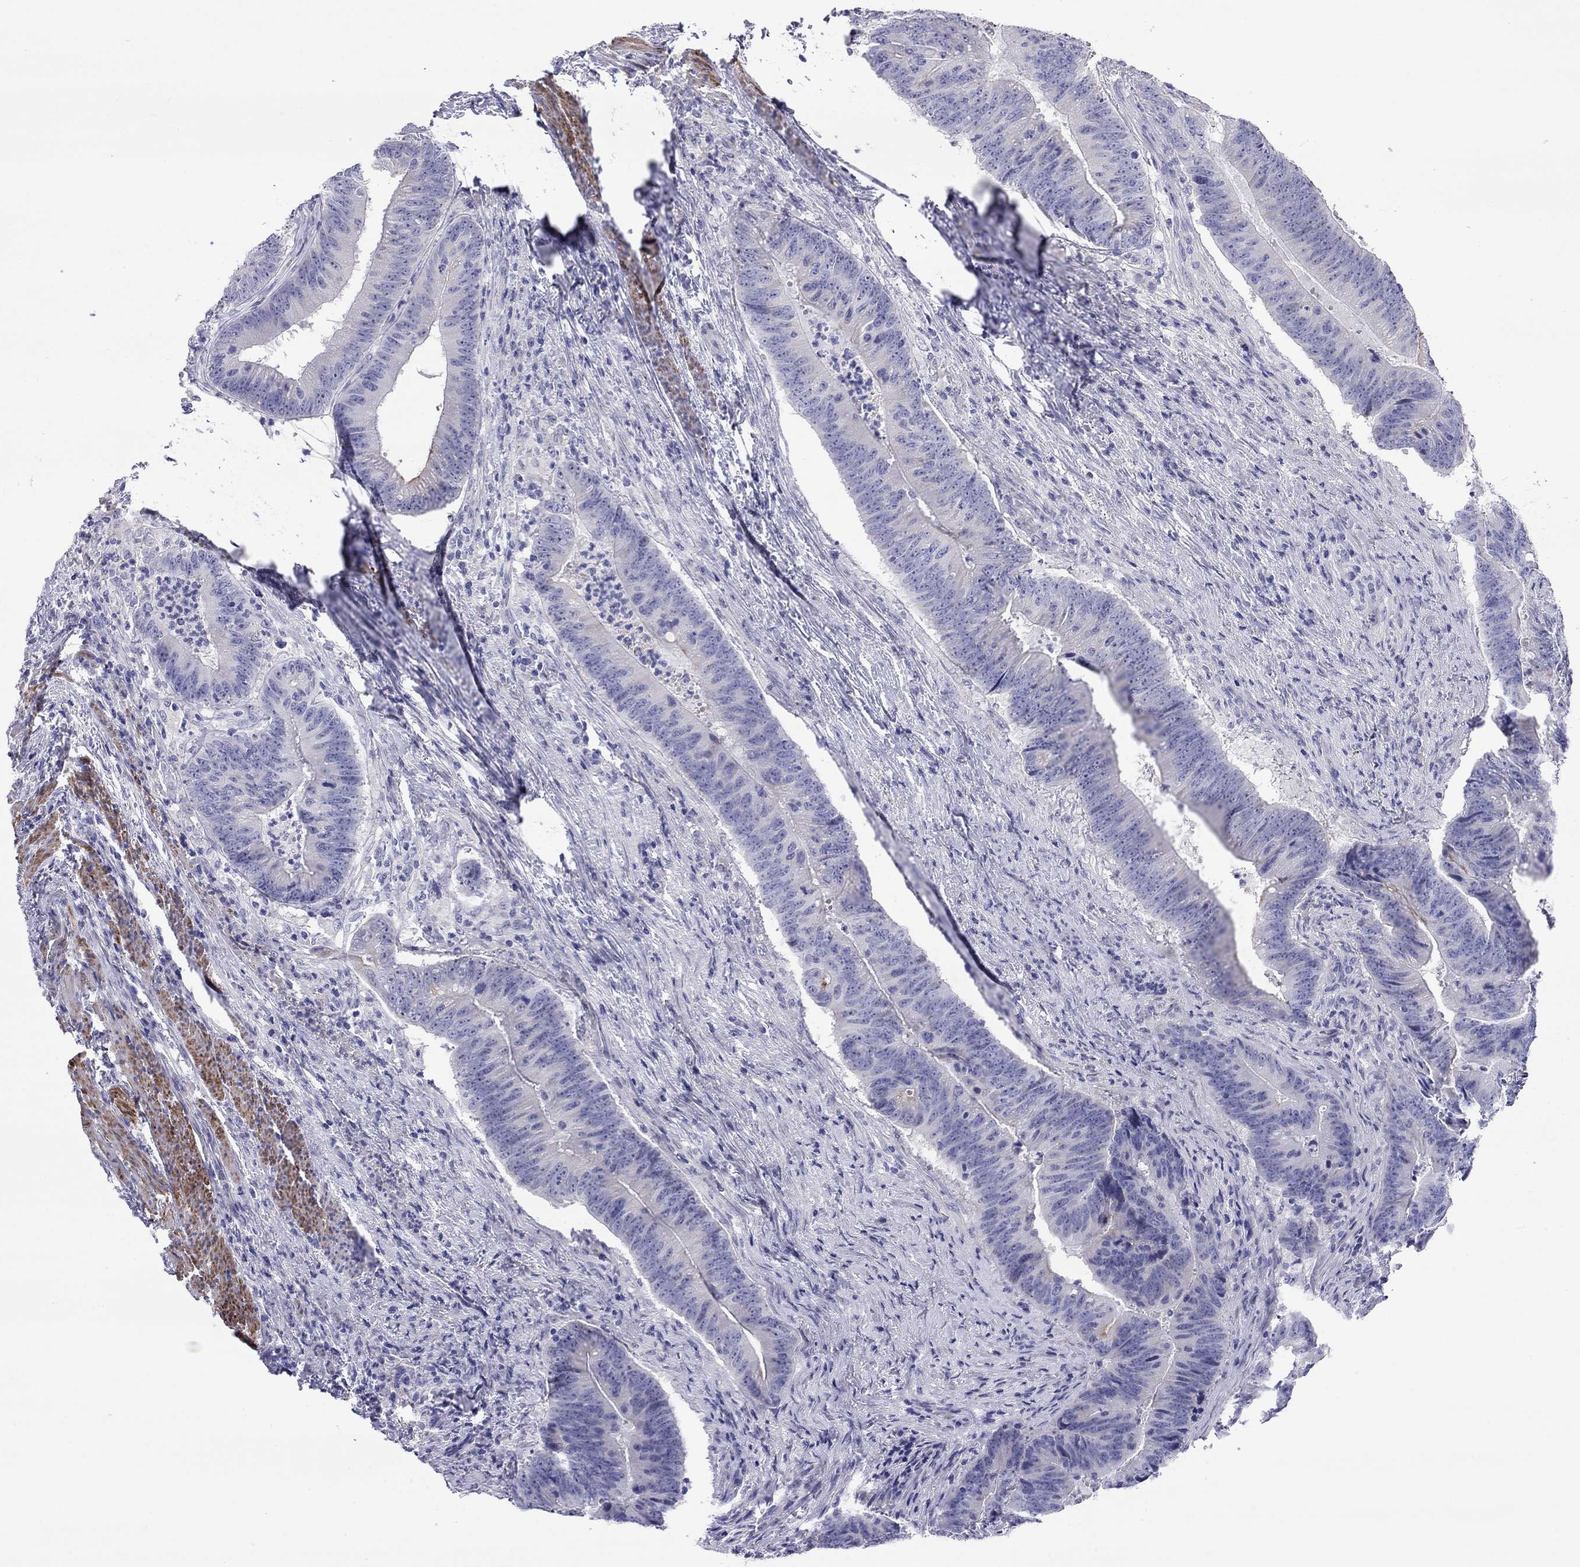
{"staining": {"intensity": "negative", "quantity": "none", "location": "none"}, "tissue": "colorectal cancer", "cell_type": "Tumor cells", "image_type": "cancer", "snomed": [{"axis": "morphology", "description": "Adenocarcinoma, NOS"}, {"axis": "topography", "description": "Colon"}], "caption": "Immunohistochemical staining of human colorectal cancer reveals no significant expression in tumor cells.", "gene": "CMYA5", "patient": {"sex": "female", "age": 87}}